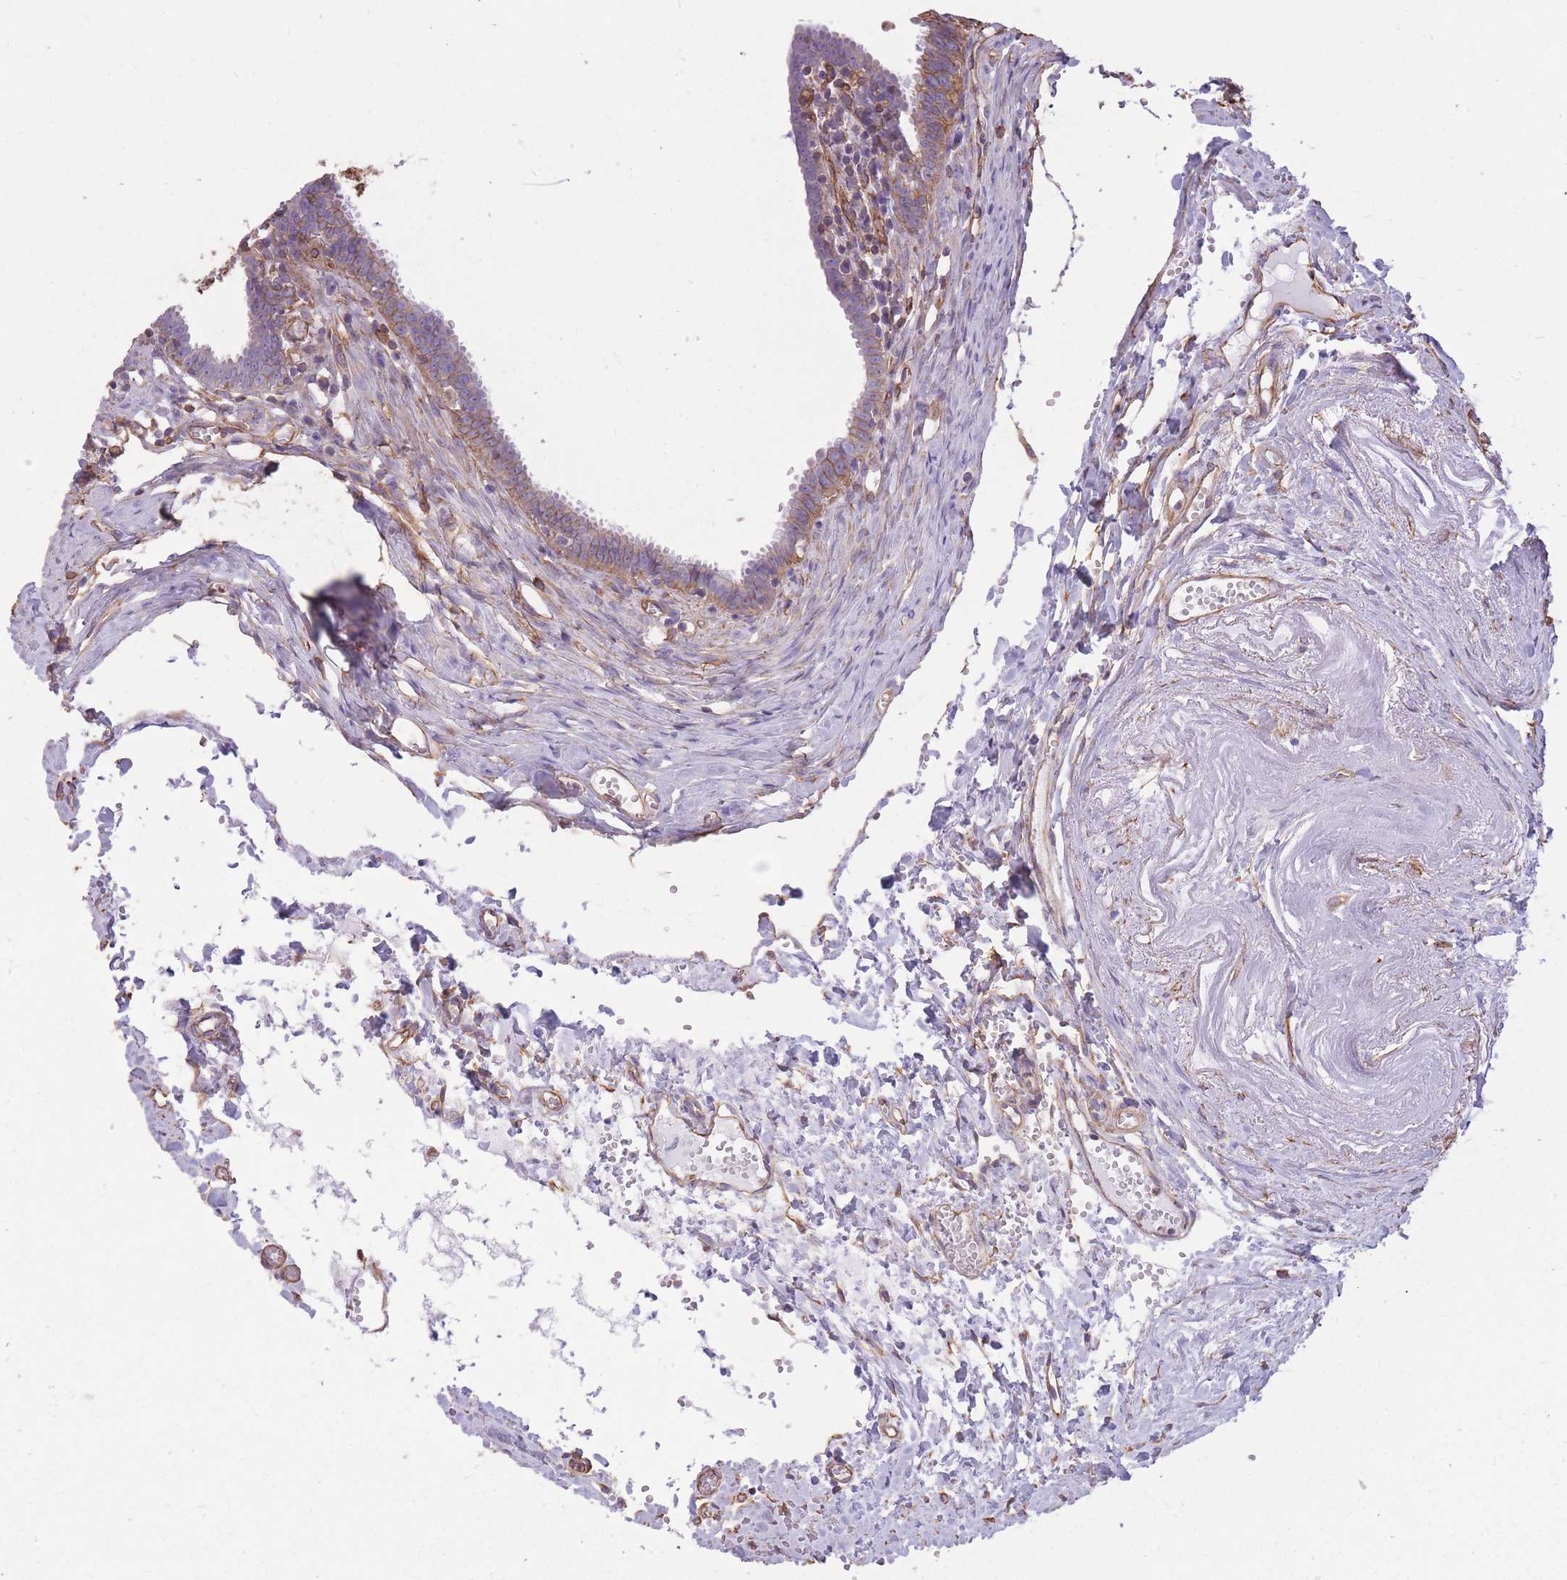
{"staining": {"intensity": "moderate", "quantity": "25%-75%", "location": "cytoplasmic/membranous"}, "tissue": "fallopian tube", "cell_type": "Glandular cells", "image_type": "normal", "snomed": [{"axis": "morphology", "description": "Normal tissue, NOS"}, {"axis": "morphology", "description": "Carcinoma, NOS"}, {"axis": "topography", "description": "Fallopian tube"}, {"axis": "topography", "description": "Ovary"}], "caption": "Immunohistochemical staining of normal human fallopian tube exhibits 25%-75% levels of moderate cytoplasmic/membranous protein expression in about 25%-75% of glandular cells.", "gene": "ADD1", "patient": {"sex": "female", "age": 59}}